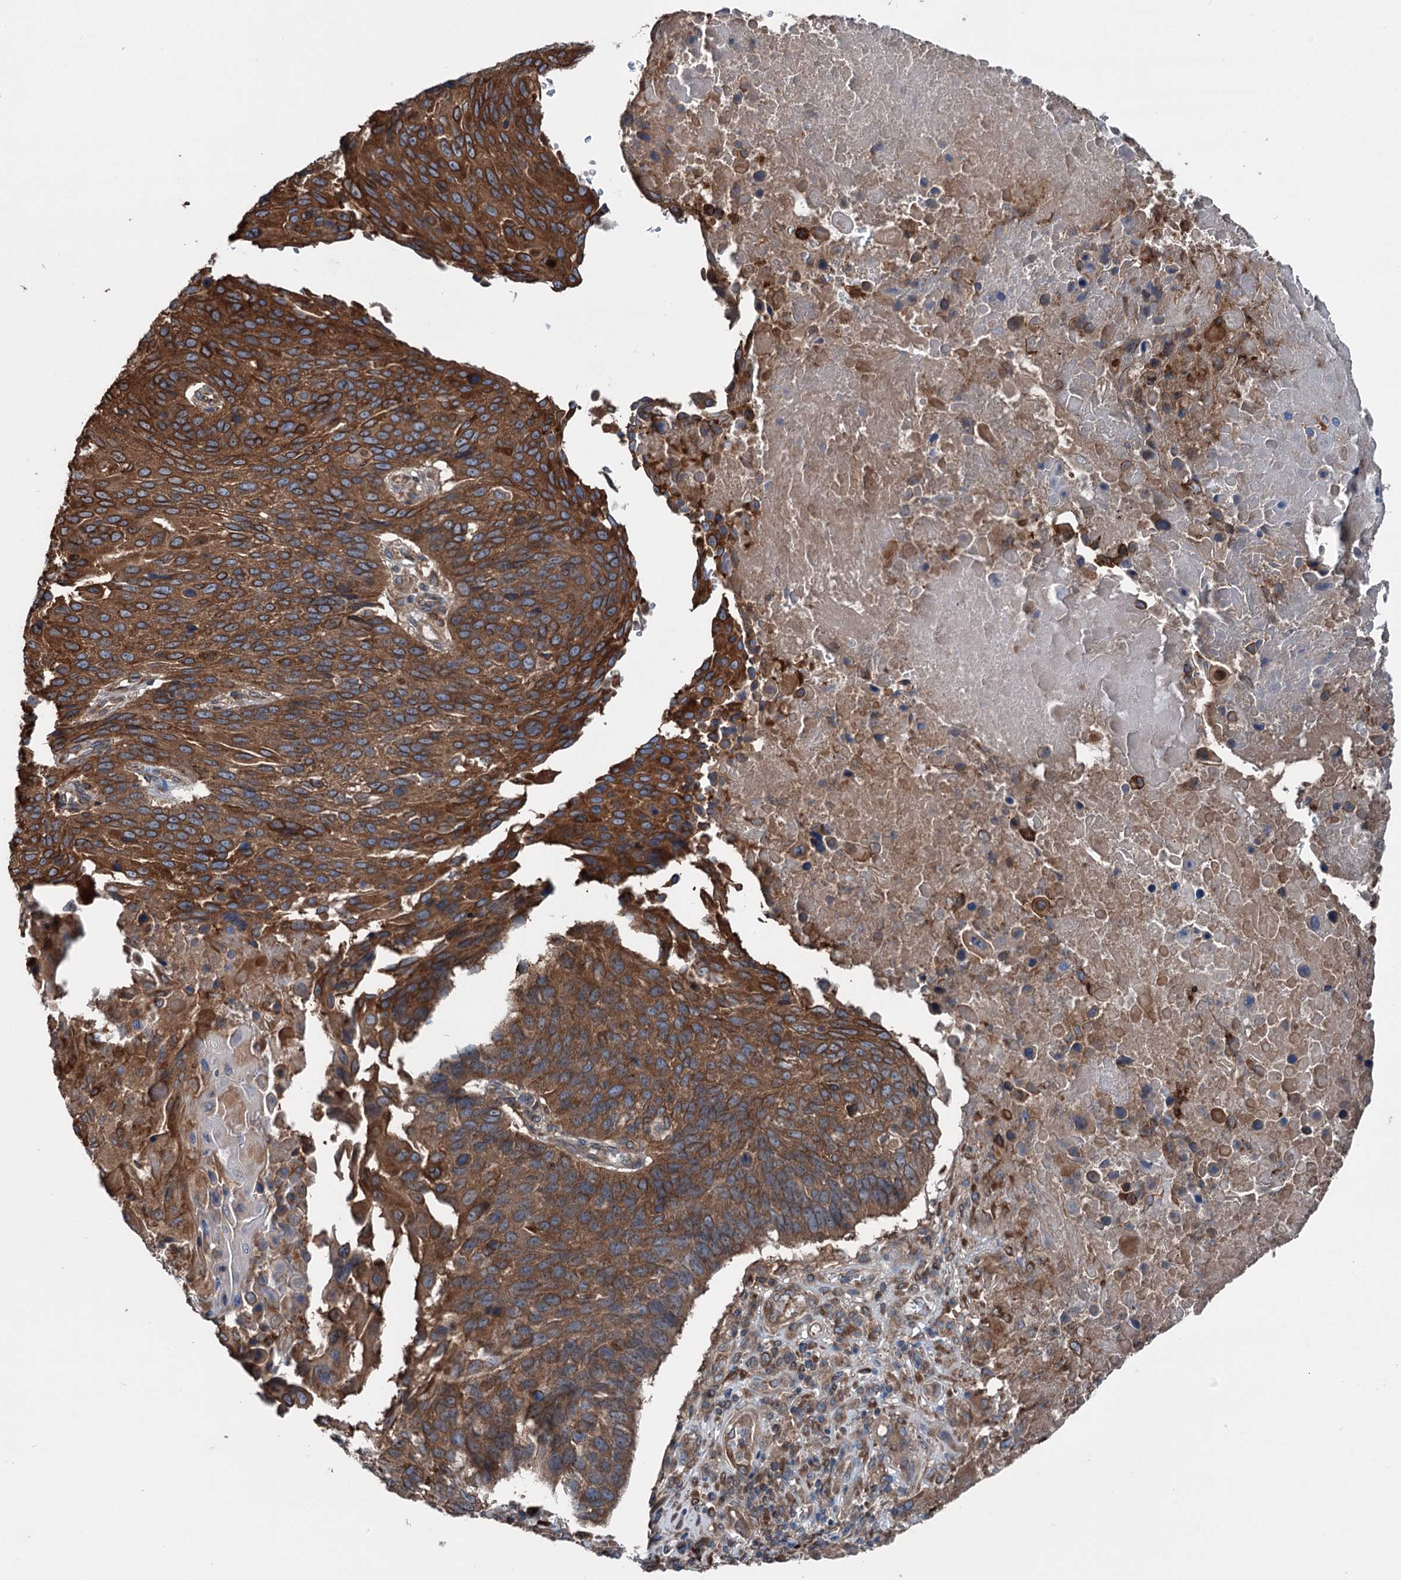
{"staining": {"intensity": "strong", "quantity": ">75%", "location": "cytoplasmic/membranous"}, "tissue": "lung cancer", "cell_type": "Tumor cells", "image_type": "cancer", "snomed": [{"axis": "morphology", "description": "Squamous cell carcinoma, NOS"}, {"axis": "topography", "description": "Lung"}], "caption": "Immunohistochemical staining of human squamous cell carcinoma (lung) shows high levels of strong cytoplasmic/membranous protein positivity in approximately >75% of tumor cells.", "gene": "CALCOCO1", "patient": {"sex": "male", "age": 66}}